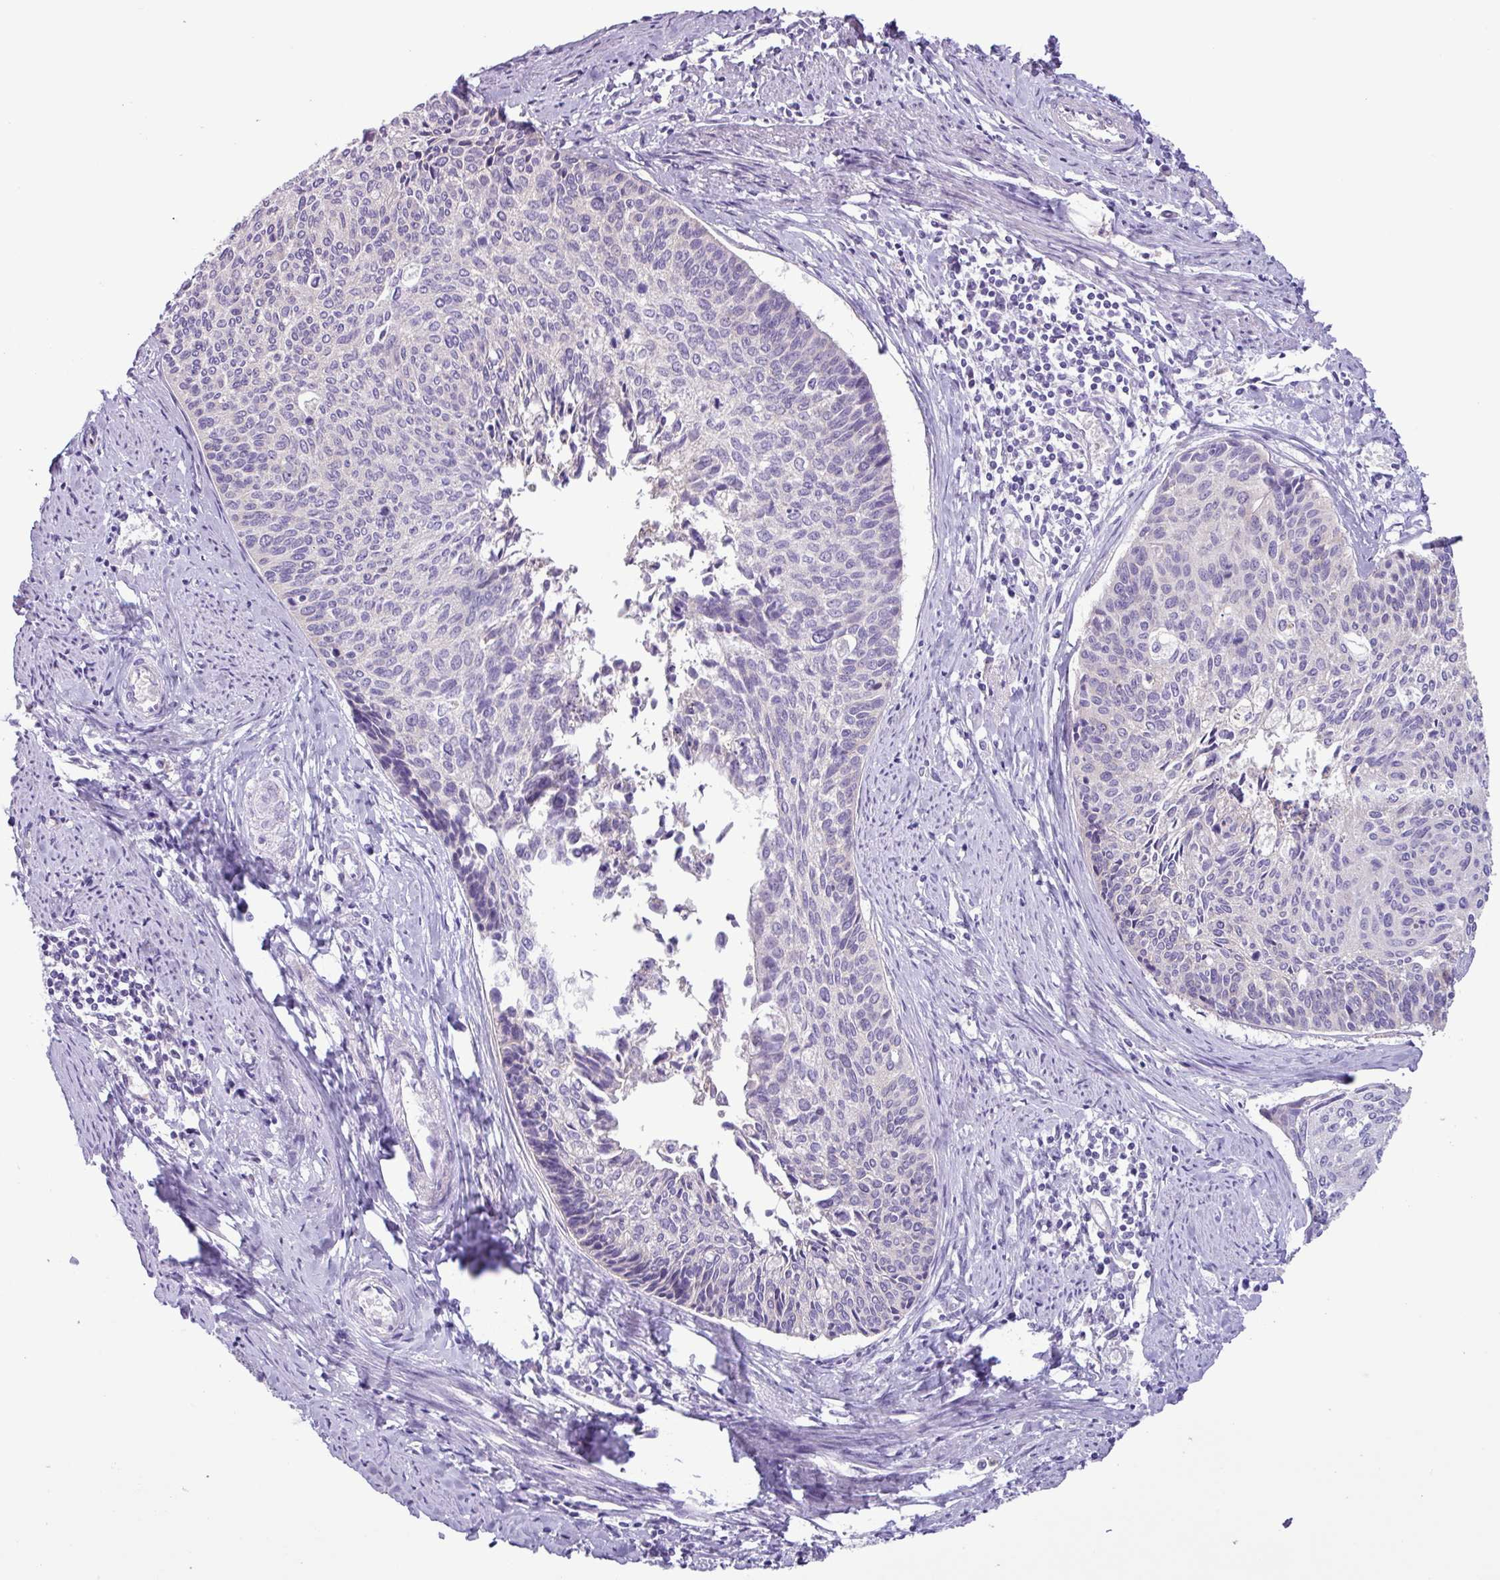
{"staining": {"intensity": "negative", "quantity": "none", "location": "none"}, "tissue": "cervical cancer", "cell_type": "Tumor cells", "image_type": "cancer", "snomed": [{"axis": "morphology", "description": "Squamous cell carcinoma, NOS"}, {"axis": "topography", "description": "Cervix"}], "caption": "This is an immunohistochemistry (IHC) image of squamous cell carcinoma (cervical). There is no staining in tumor cells.", "gene": "CYSTM1", "patient": {"sex": "female", "age": 55}}